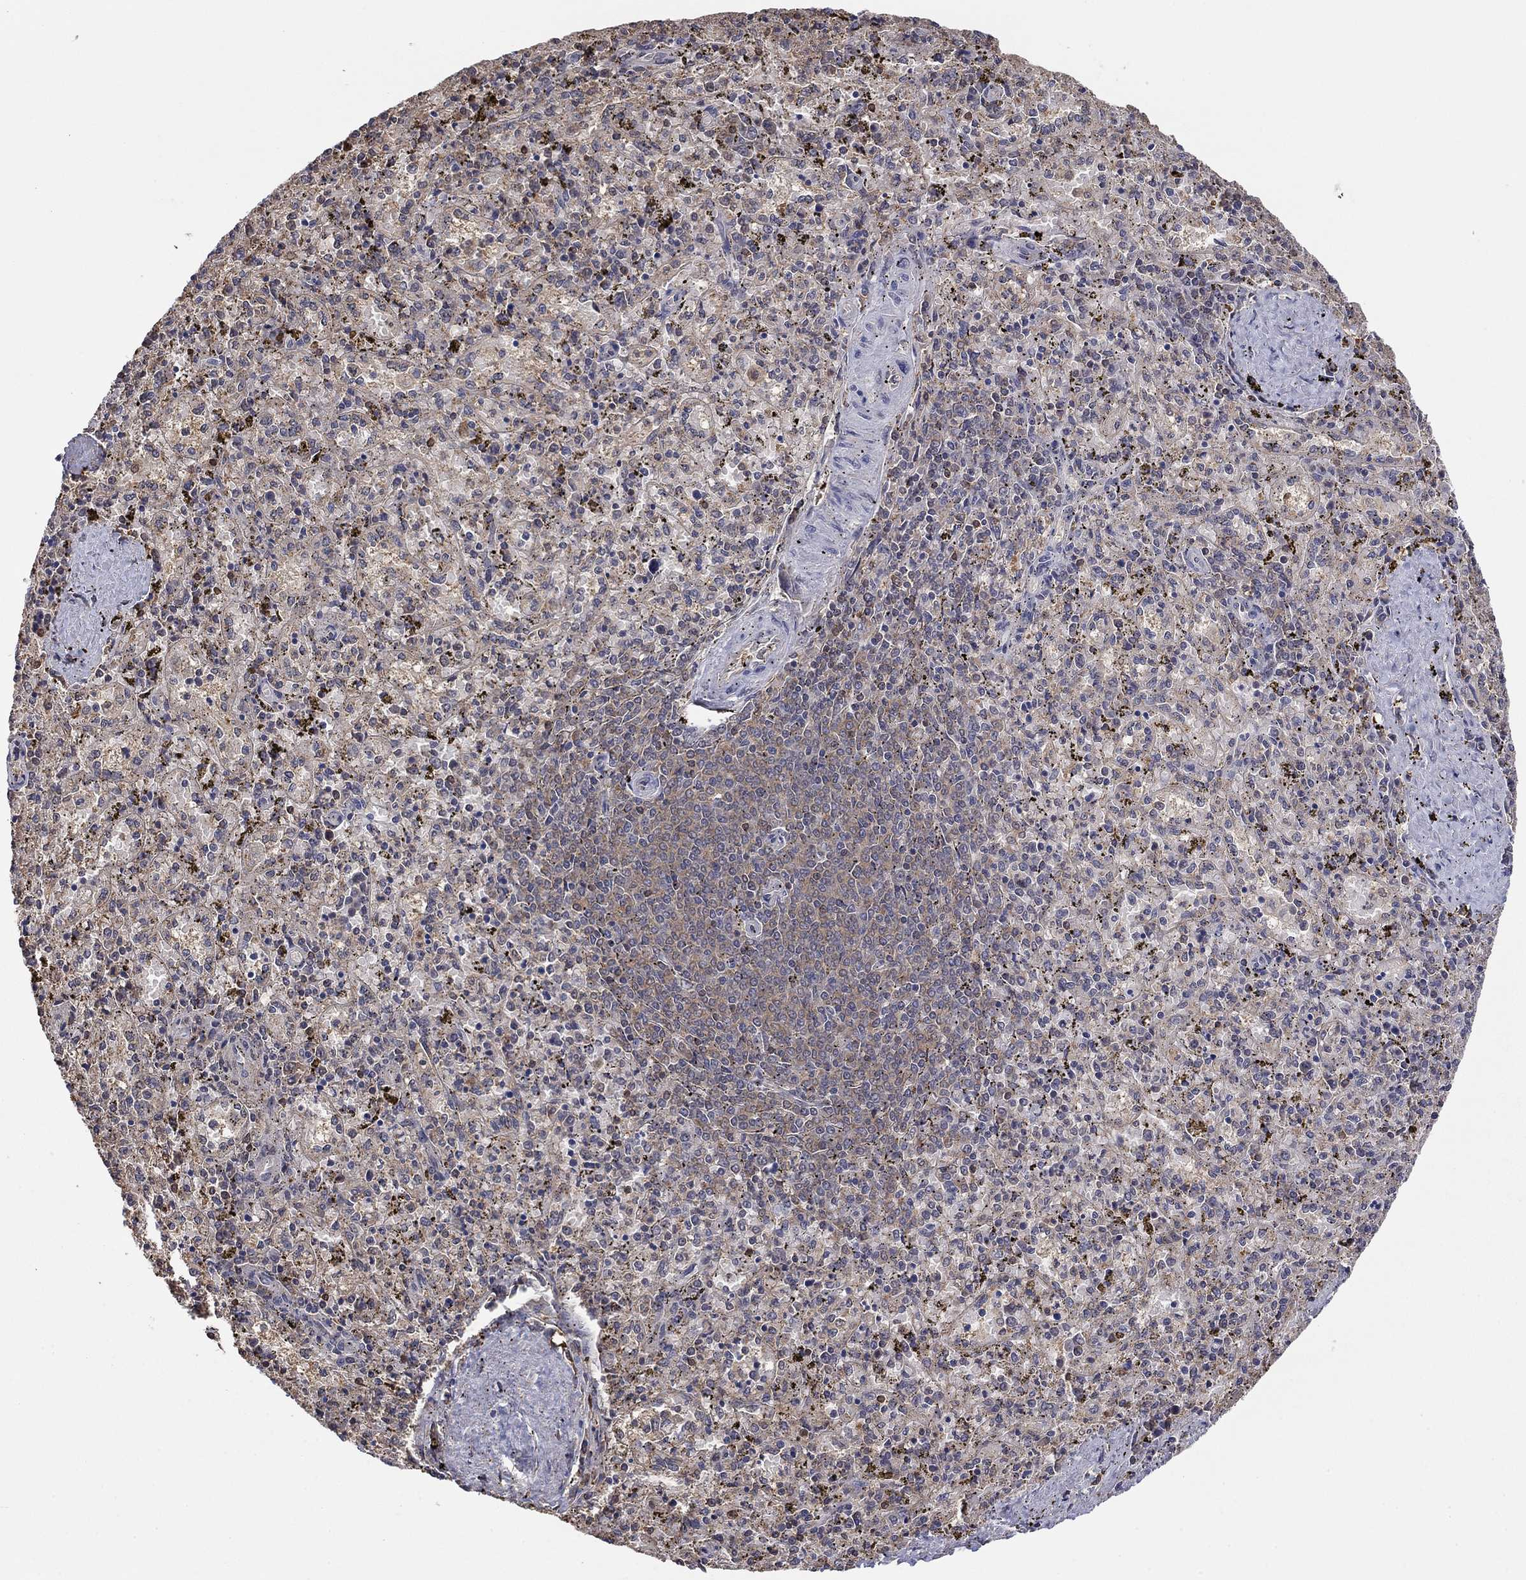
{"staining": {"intensity": "weak", "quantity": "25%-75%", "location": "cytoplasmic/membranous"}, "tissue": "spleen", "cell_type": "Cells in red pulp", "image_type": "normal", "snomed": [{"axis": "morphology", "description": "Normal tissue, NOS"}, {"axis": "topography", "description": "Spleen"}], "caption": "The image displays immunohistochemical staining of benign spleen. There is weak cytoplasmic/membranous expression is identified in about 25%-75% of cells in red pulp.", "gene": "RNF114", "patient": {"sex": "female", "age": 50}}